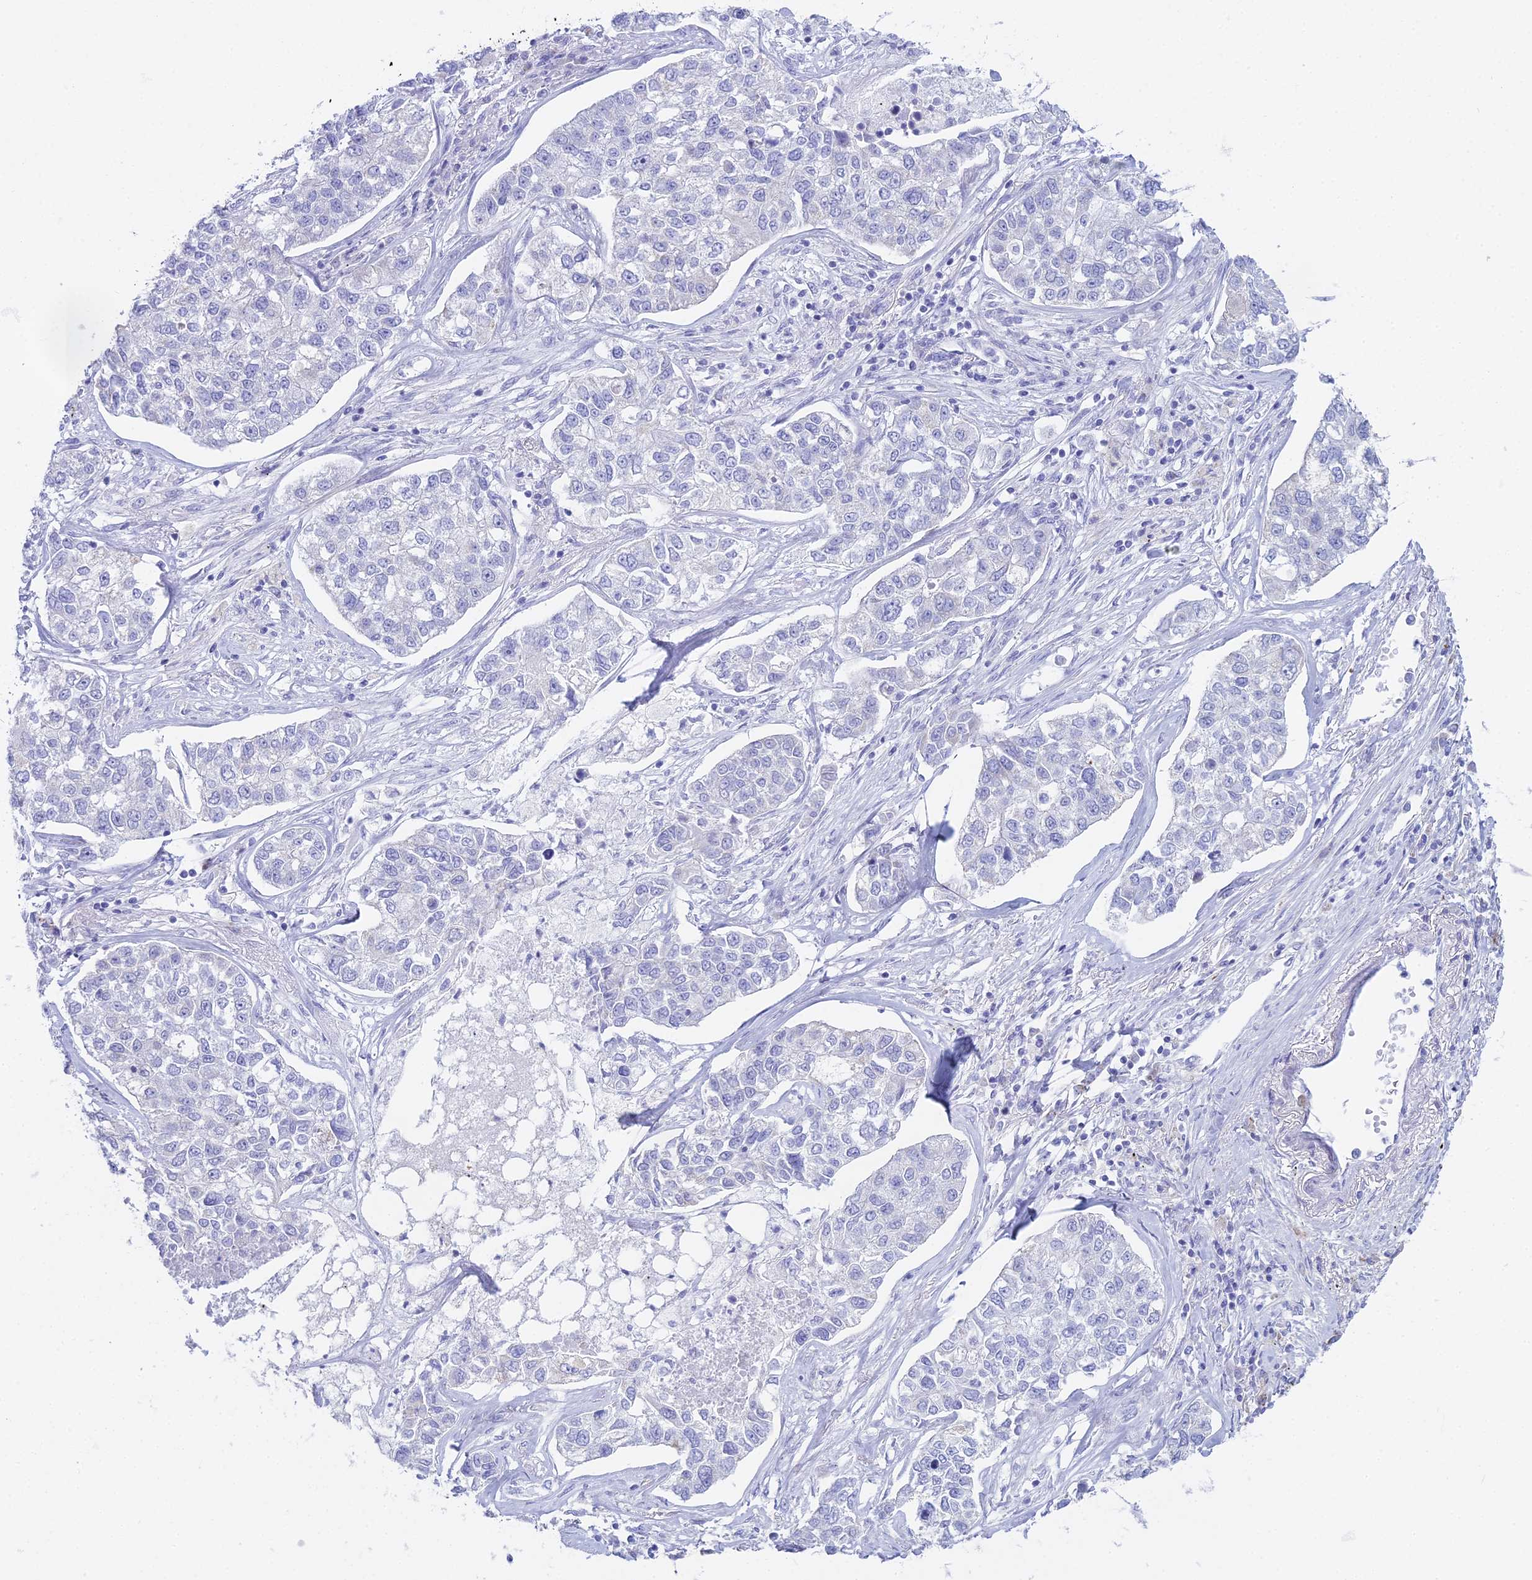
{"staining": {"intensity": "negative", "quantity": "none", "location": "none"}, "tissue": "lung cancer", "cell_type": "Tumor cells", "image_type": "cancer", "snomed": [{"axis": "morphology", "description": "Adenocarcinoma, NOS"}, {"axis": "topography", "description": "Lung"}], "caption": "DAB immunohistochemical staining of lung adenocarcinoma shows no significant expression in tumor cells.", "gene": "CGB2", "patient": {"sex": "male", "age": 49}}